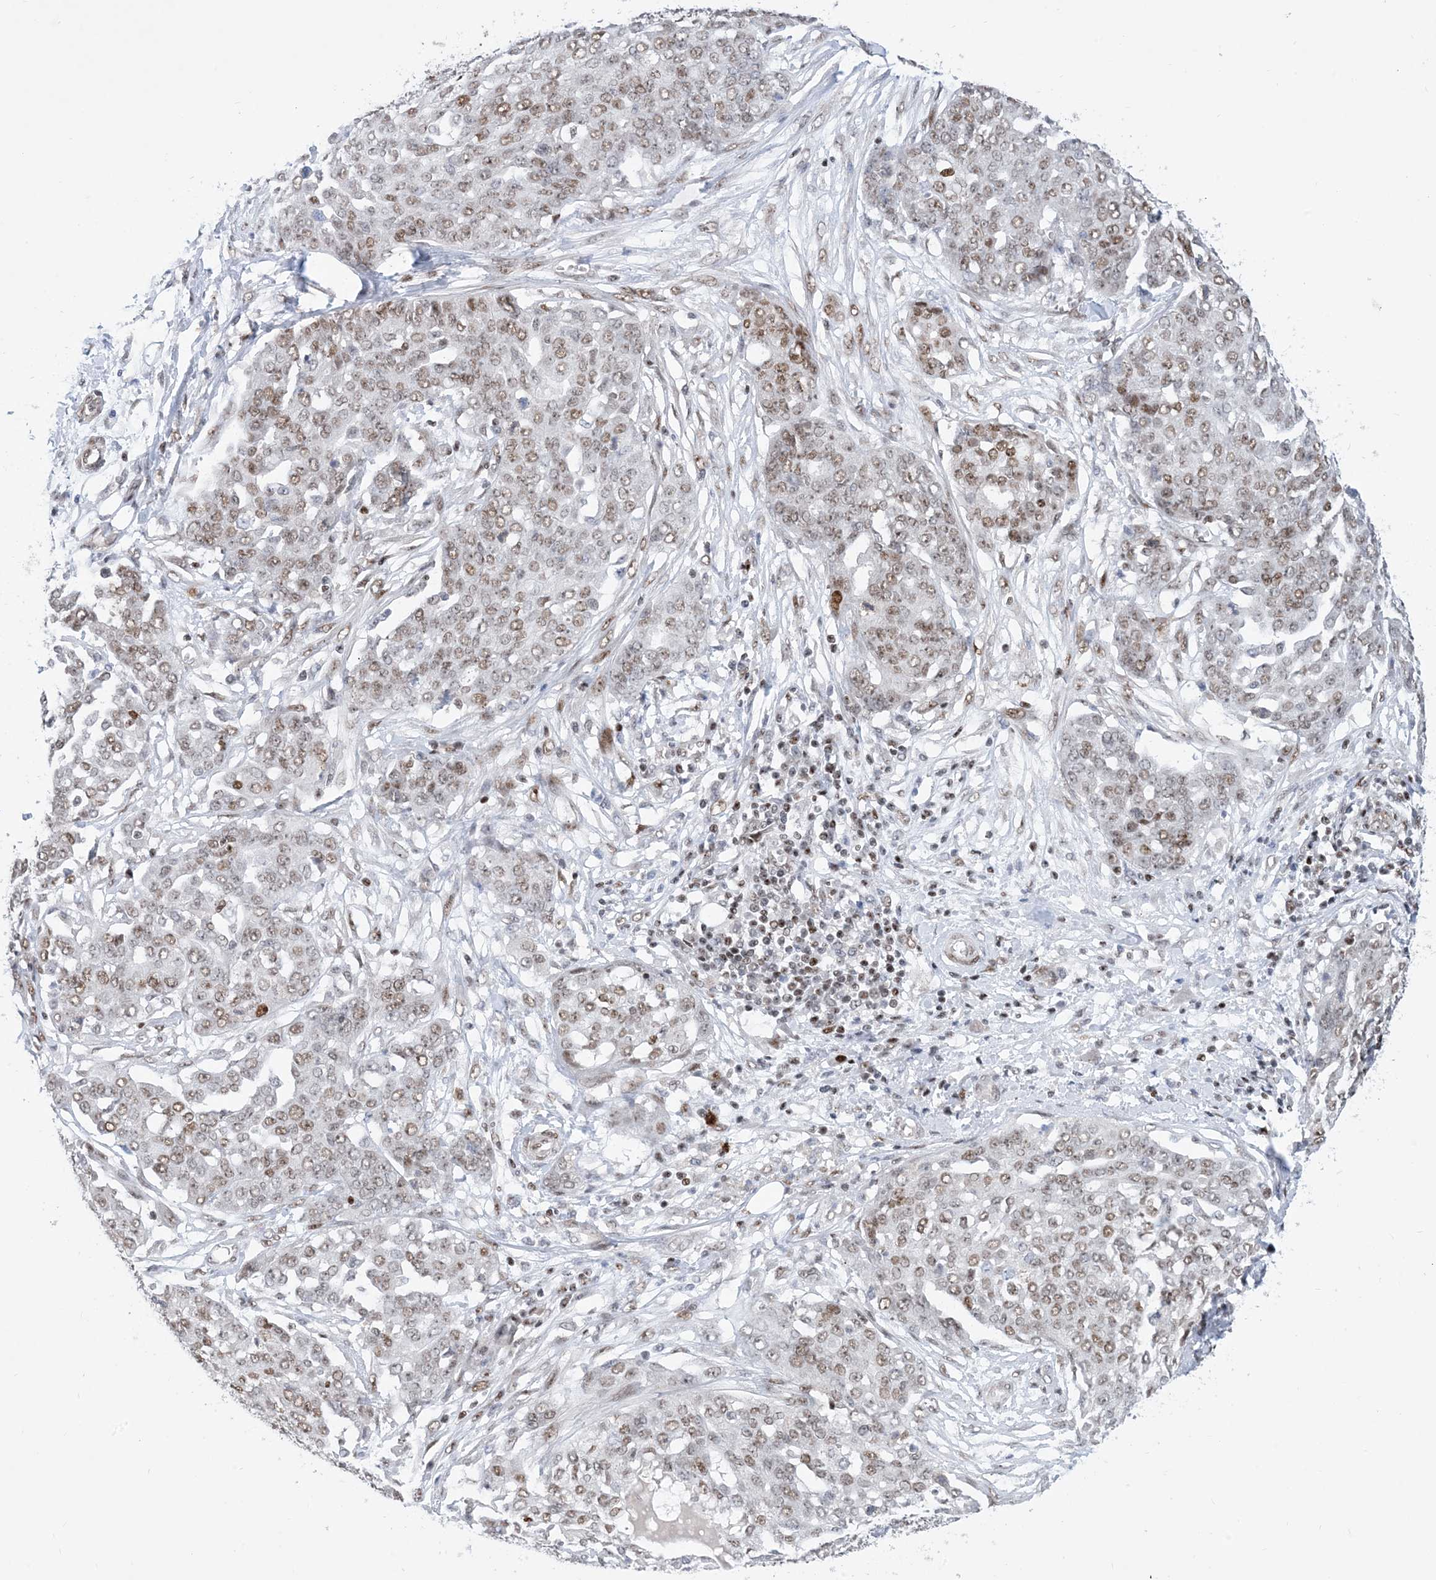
{"staining": {"intensity": "moderate", "quantity": ">75%", "location": "nuclear"}, "tissue": "ovarian cancer", "cell_type": "Tumor cells", "image_type": "cancer", "snomed": [{"axis": "morphology", "description": "Cystadenocarcinoma, serous, NOS"}, {"axis": "topography", "description": "Soft tissue"}, {"axis": "topography", "description": "Ovary"}], "caption": "Human serous cystadenocarcinoma (ovarian) stained with a protein marker demonstrates moderate staining in tumor cells.", "gene": "TSPYL1", "patient": {"sex": "female", "age": 57}}